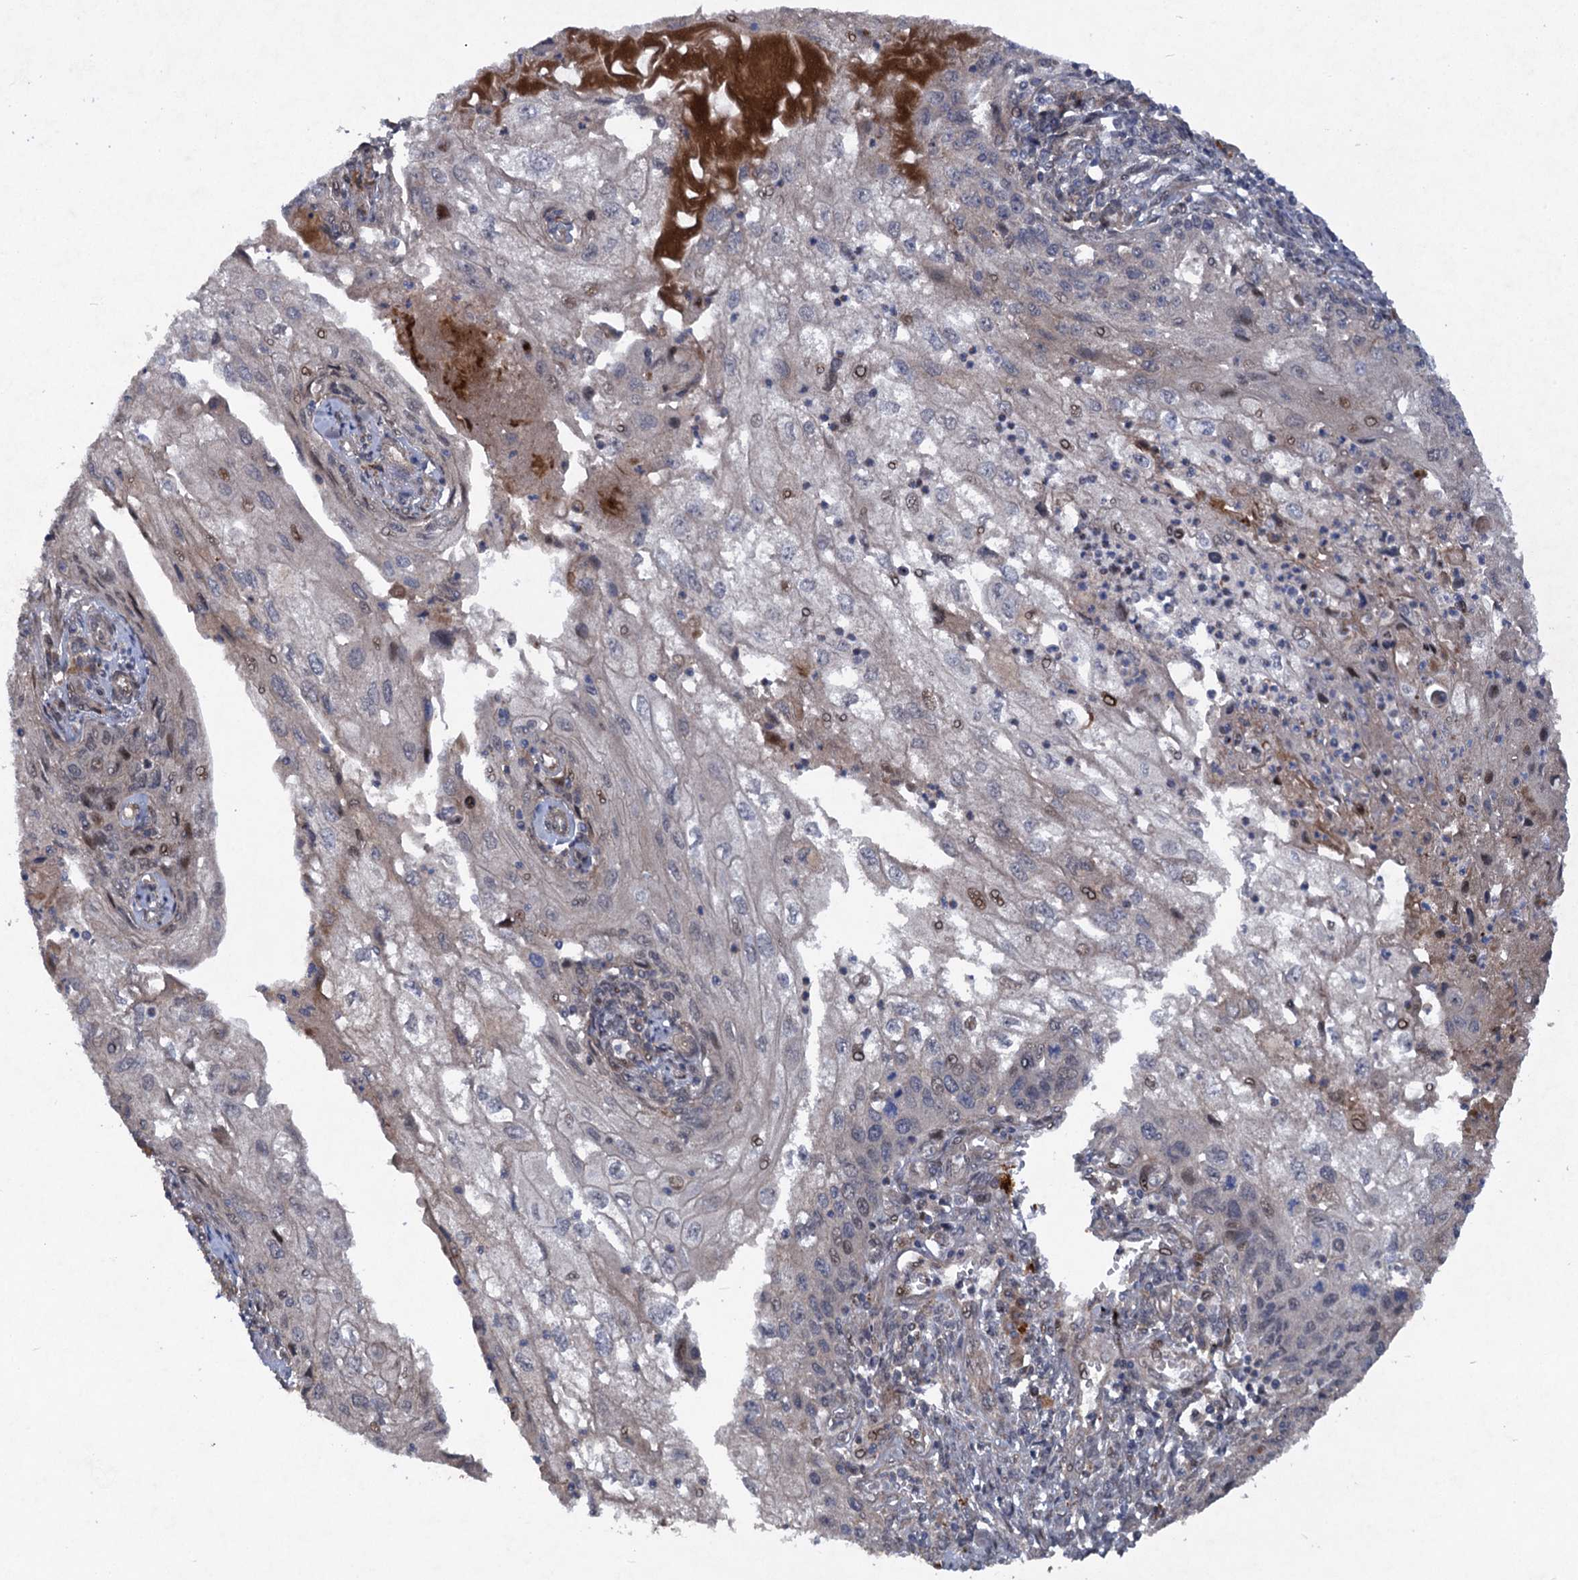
{"staining": {"intensity": "moderate", "quantity": "<25%", "location": "nuclear"}, "tissue": "cervical cancer", "cell_type": "Tumor cells", "image_type": "cancer", "snomed": [{"axis": "morphology", "description": "Squamous cell carcinoma, NOS"}, {"axis": "topography", "description": "Cervix"}], "caption": "Human cervical squamous cell carcinoma stained with a brown dye shows moderate nuclear positive expression in about <25% of tumor cells.", "gene": "NUDT22", "patient": {"sex": "female", "age": 67}}